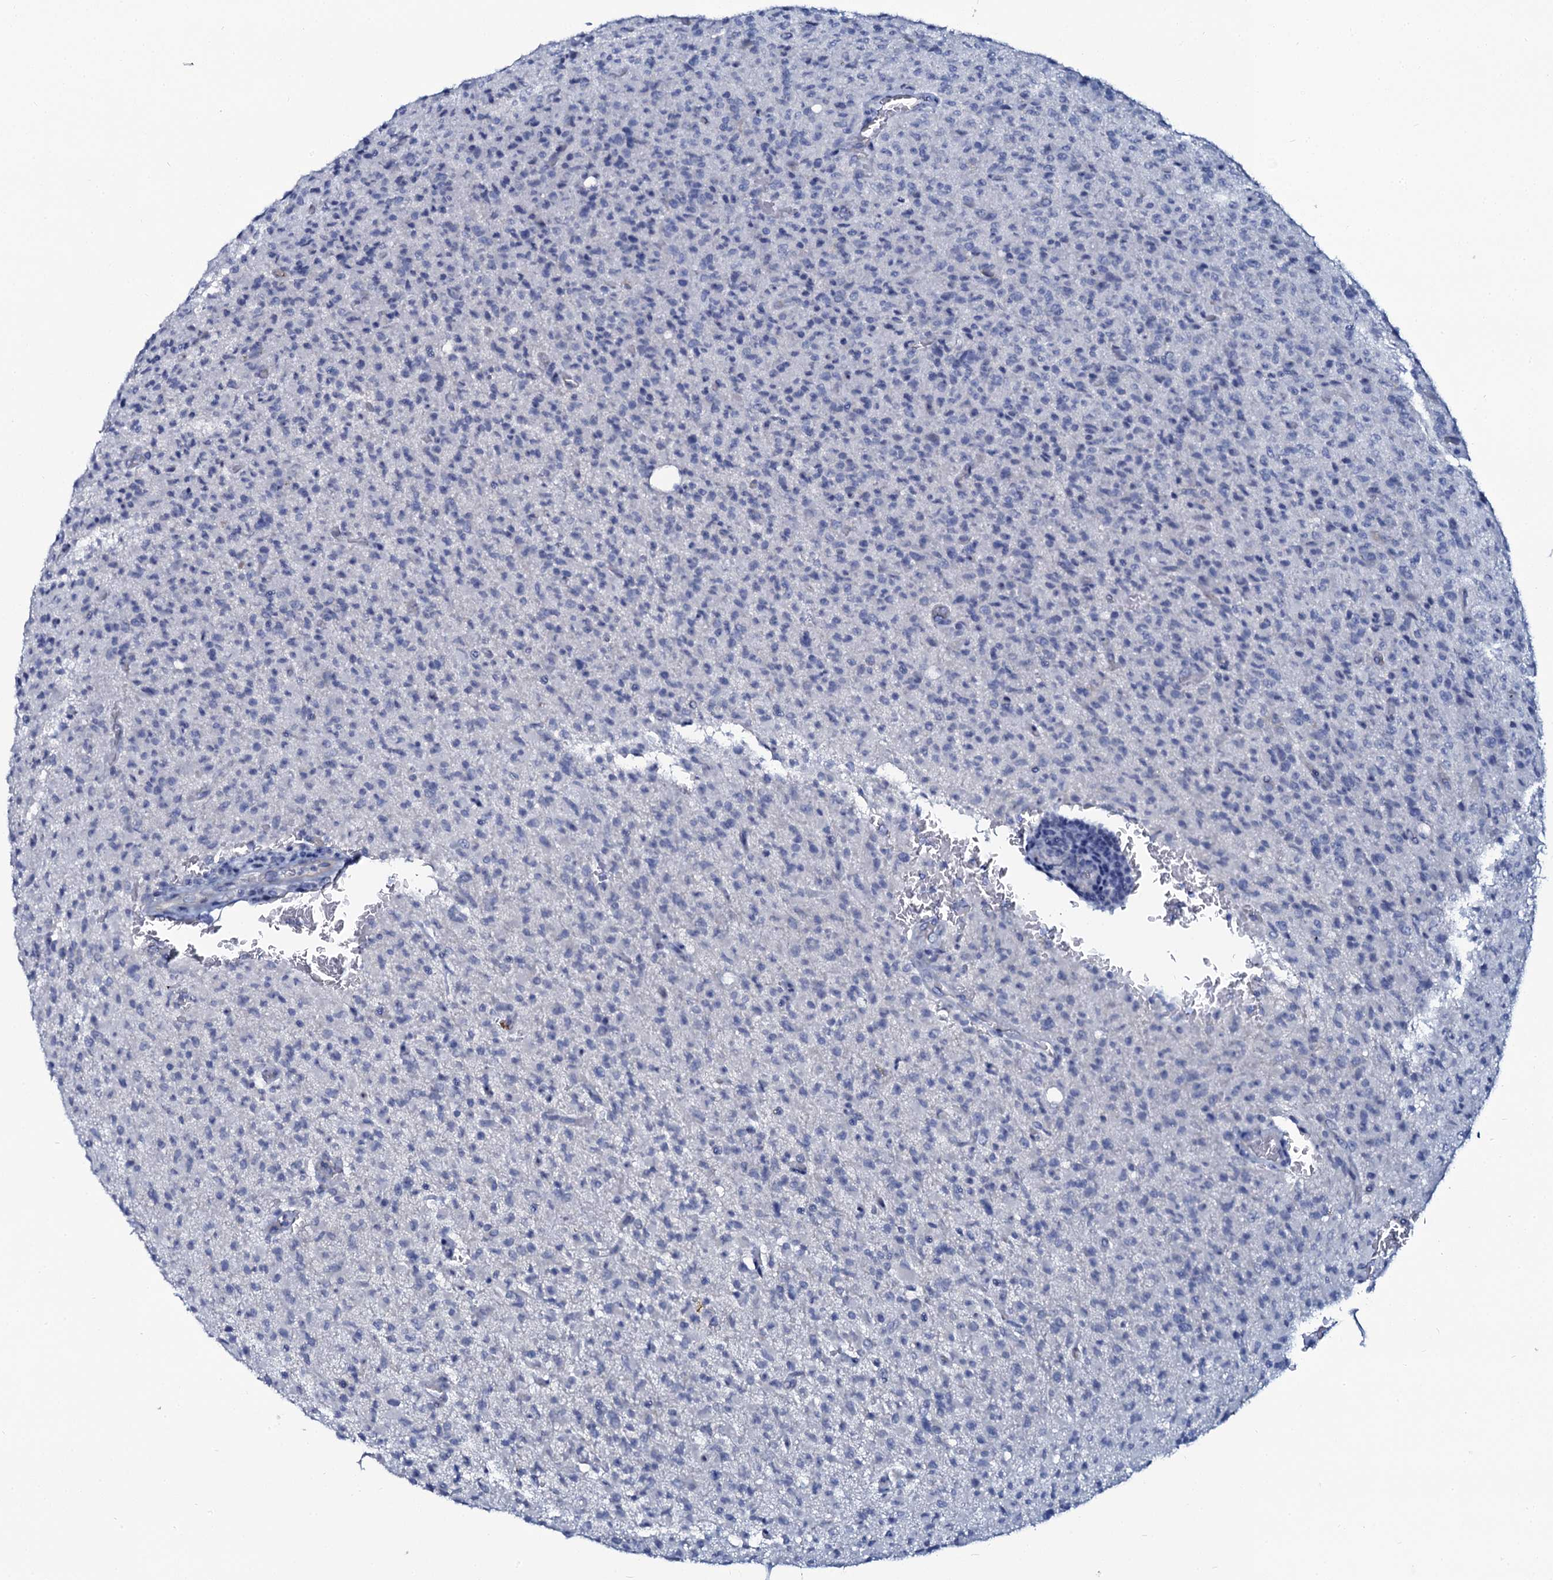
{"staining": {"intensity": "negative", "quantity": "none", "location": "none"}, "tissue": "glioma", "cell_type": "Tumor cells", "image_type": "cancer", "snomed": [{"axis": "morphology", "description": "Glioma, malignant, High grade"}, {"axis": "topography", "description": "Brain"}], "caption": "Immunohistochemistry (IHC) image of neoplastic tissue: human malignant high-grade glioma stained with DAB (3,3'-diaminobenzidine) displays no significant protein staining in tumor cells.", "gene": "C10orf88", "patient": {"sex": "female", "age": 57}}